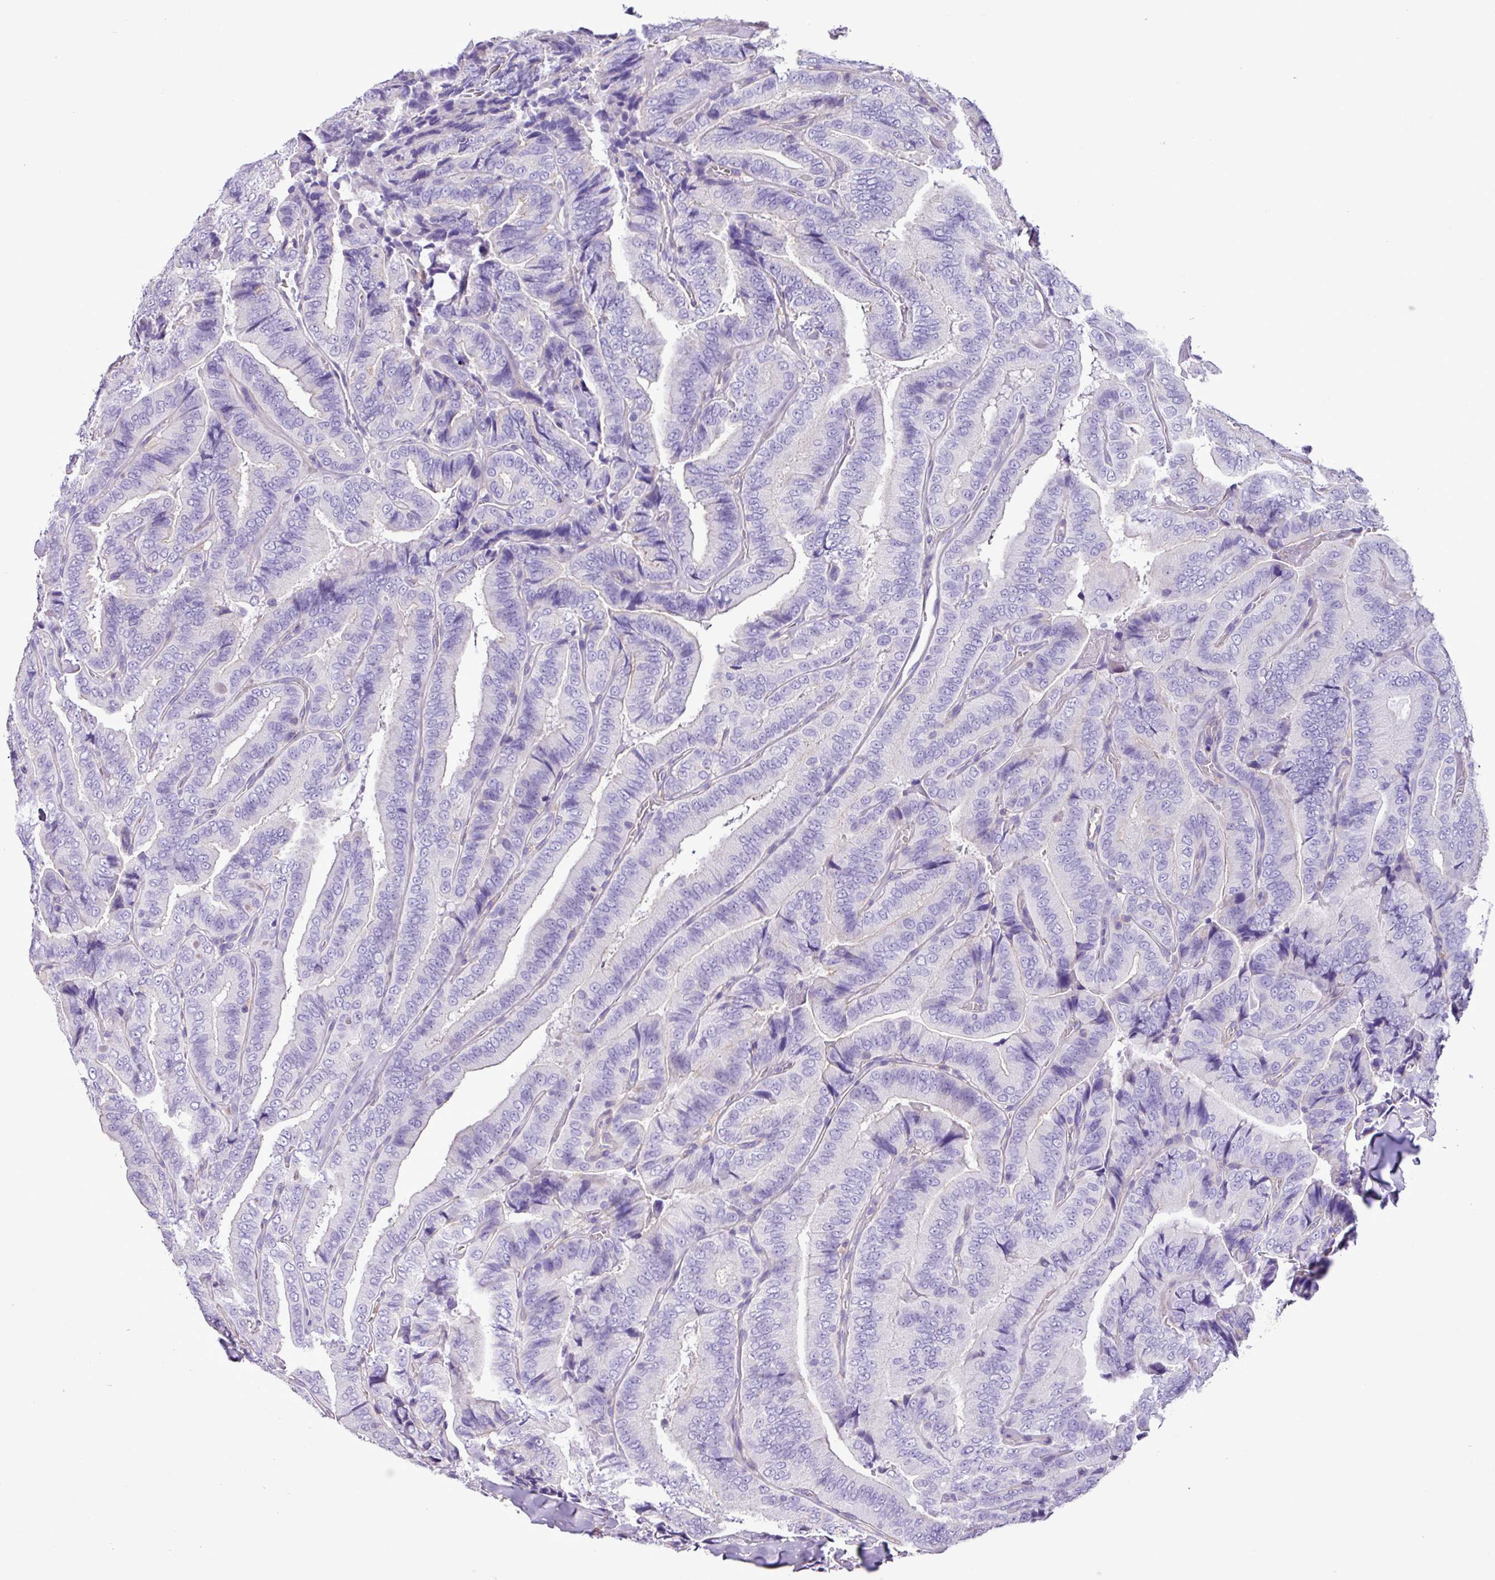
{"staining": {"intensity": "negative", "quantity": "none", "location": "none"}, "tissue": "thyroid cancer", "cell_type": "Tumor cells", "image_type": "cancer", "snomed": [{"axis": "morphology", "description": "Papillary adenocarcinoma, NOS"}, {"axis": "topography", "description": "Thyroid gland"}], "caption": "Photomicrograph shows no protein expression in tumor cells of papillary adenocarcinoma (thyroid) tissue.", "gene": "ZNF334", "patient": {"sex": "male", "age": 61}}